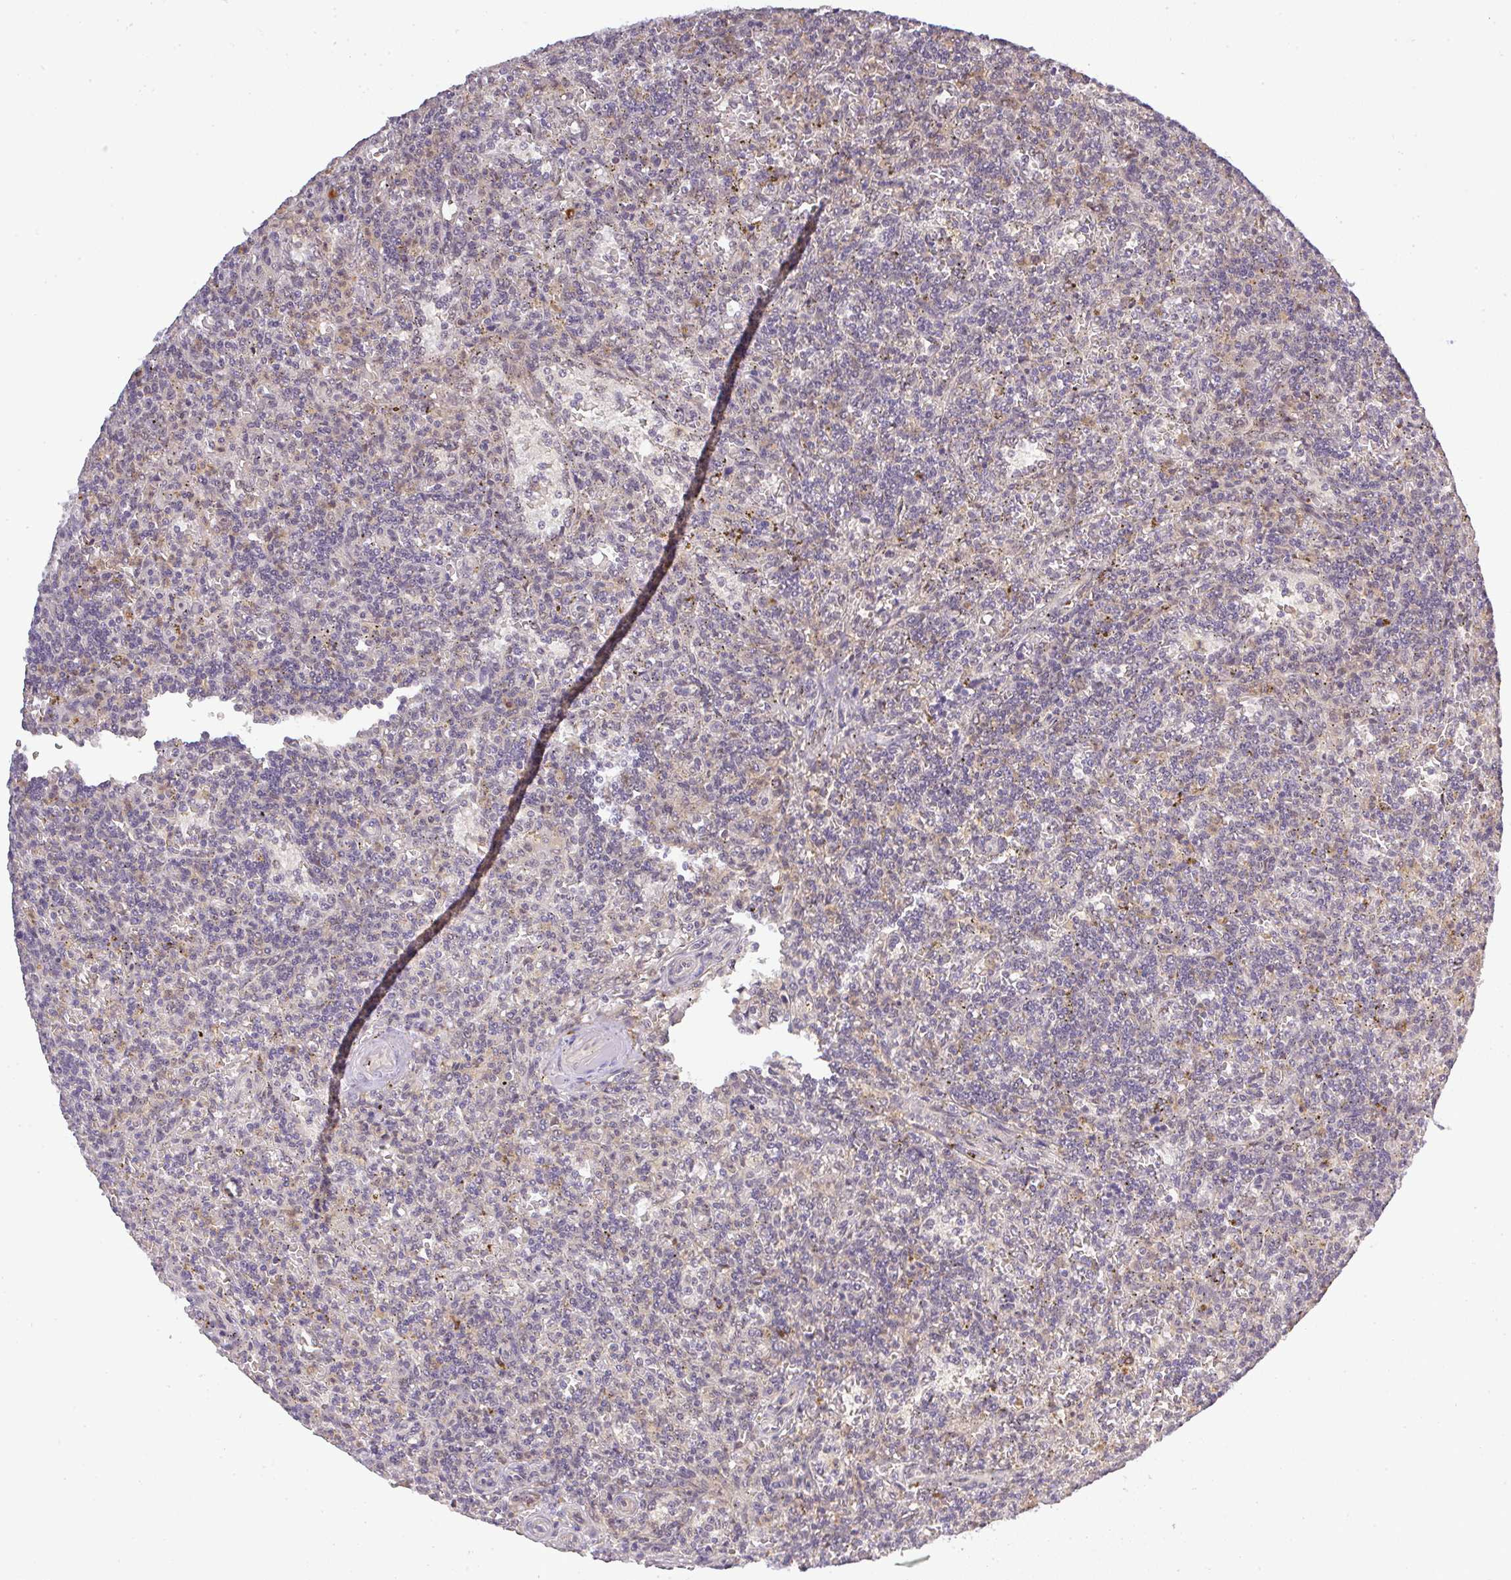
{"staining": {"intensity": "negative", "quantity": "none", "location": "none"}, "tissue": "lymphoma", "cell_type": "Tumor cells", "image_type": "cancer", "snomed": [{"axis": "morphology", "description": "Malignant lymphoma, non-Hodgkin's type, Low grade"}, {"axis": "topography", "description": "Spleen"}], "caption": "High magnification brightfield microscopy of lymphoma stained with DAB (brown) and counterstained with hematoxylin (blue): tumor cells show no significant positivity.", "gene": "FAM153A", "patient": {"sex": "male", "age": 73}}